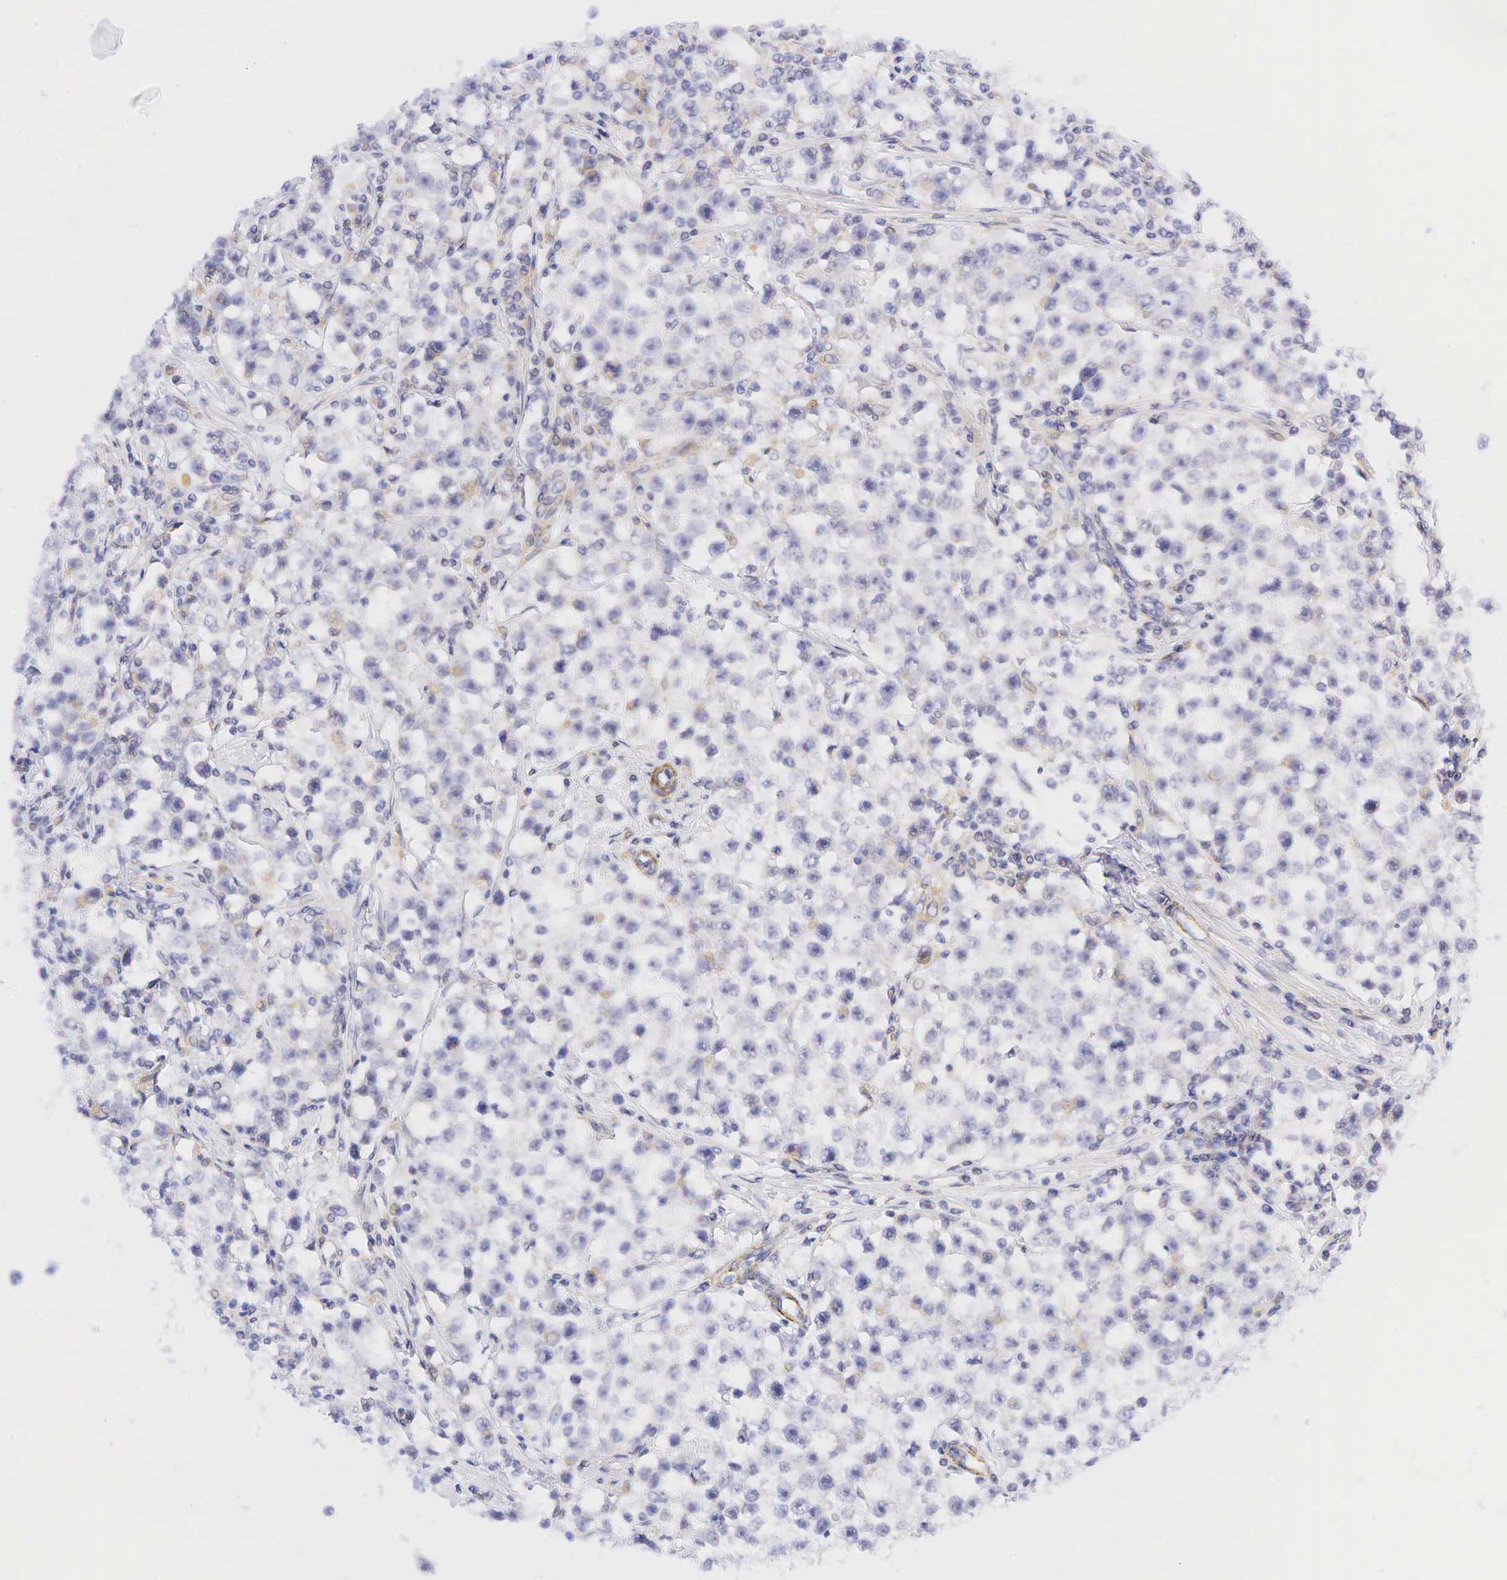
{"staining": {"intensity": "negative", "quantity": "none", "location": "none"}, "tissue": "testis cancer", "cell_type": "Tumor cells", "image_type": "cancer", "snomed": [{"axis": "morphology", "description": "Seminoma, NOS"}, {"axis": "topography", "description": "Testis"}], "caption": "Protein analysis of testis cancer (seminoma) demonstrates no significant expression in tumor cells.", "gene": "CALD1", "patient": {"sex": "male", "age": 35}}